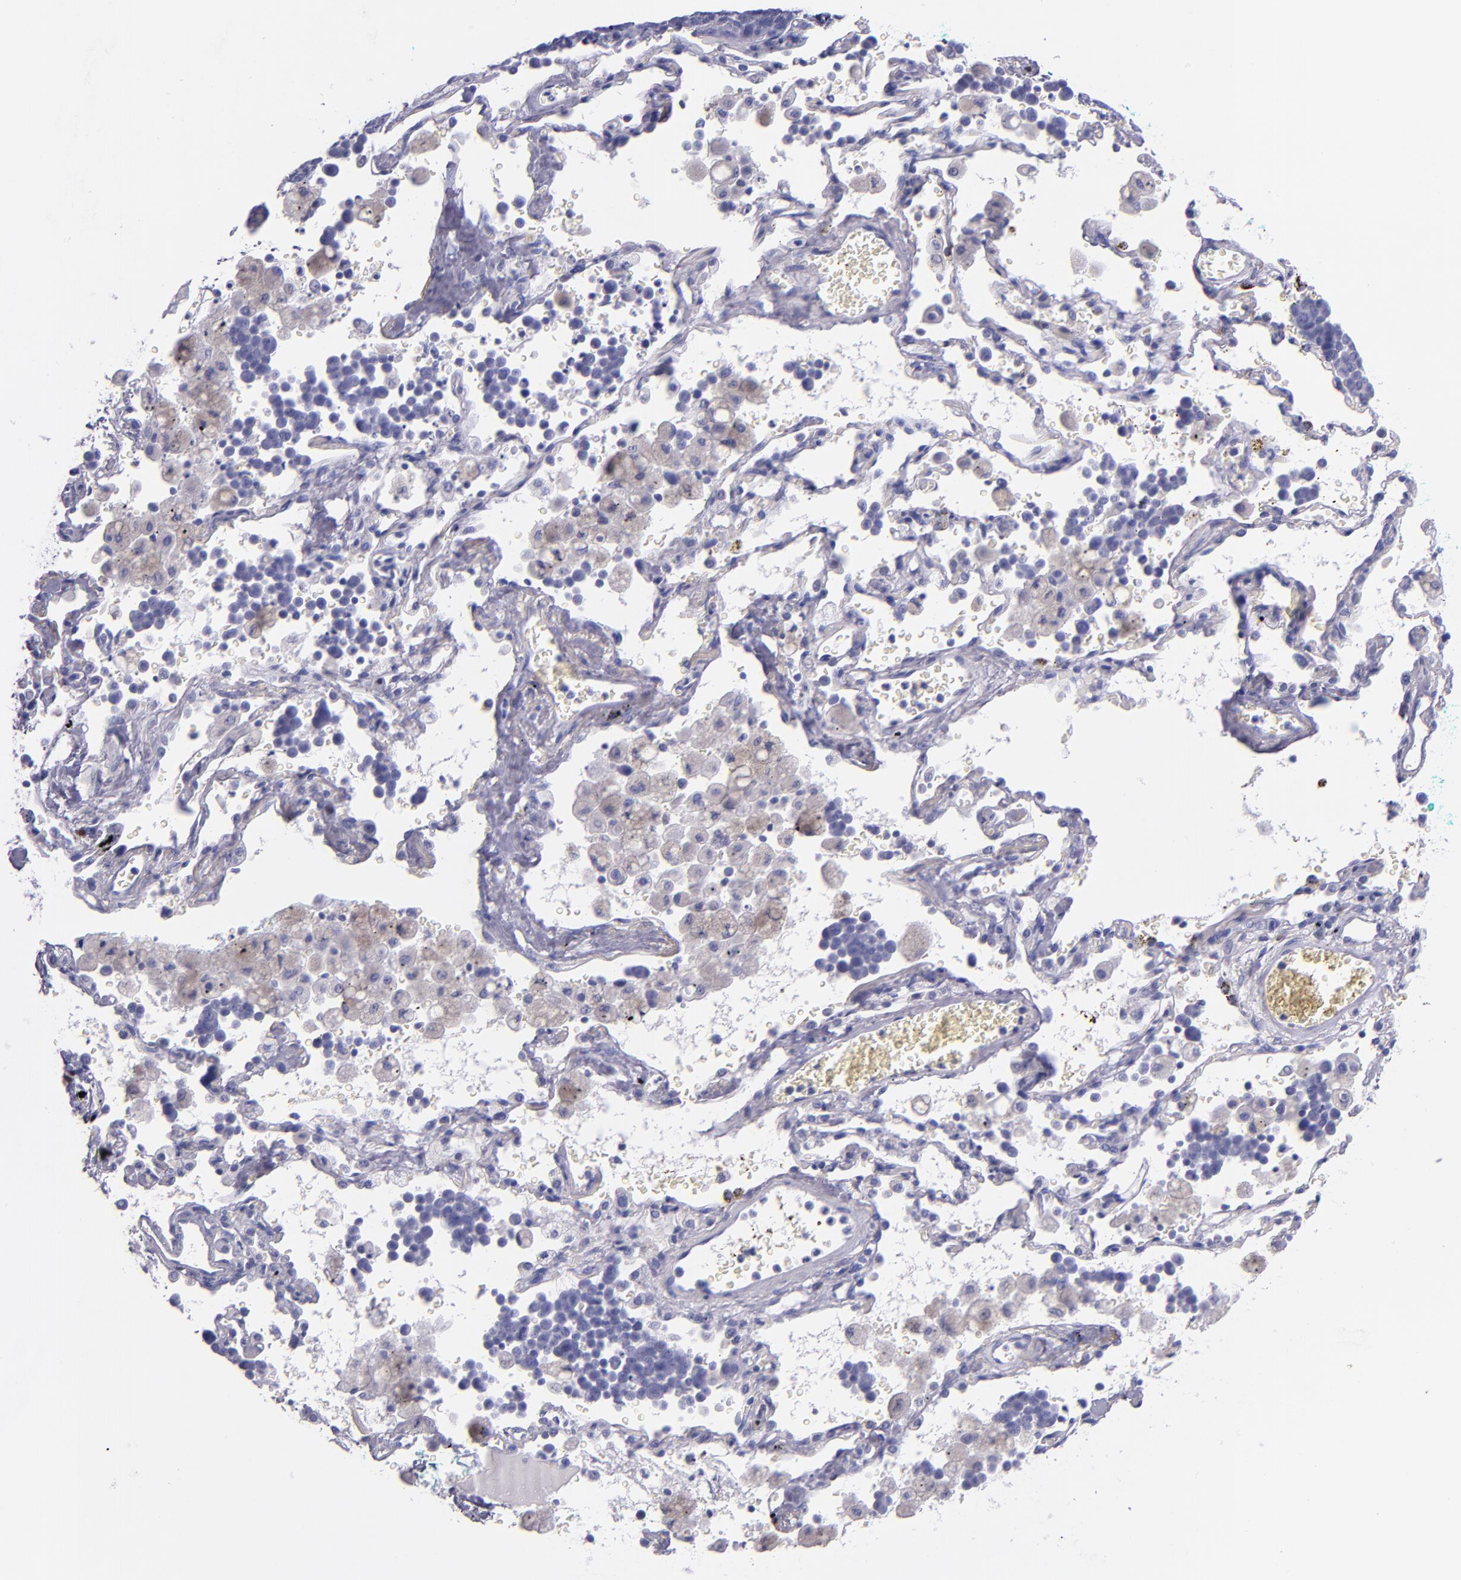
{"staining": {"intensity": "negative", "quantity": "none", "location": "none"}, "tissue": "lung cancer", "cell_type": "Tumor cells", "image_type": "cancer", "snomed": [{"axis": "morphology", "description": "Neoplasm, malignant, NOS"}, {"axis": "topography", "description": "Lung"}], "caption": "A photomicrograph of human lung cancer (neoplasm (malignant)) is negative for staining in tumor cells. (Brightfield microscopy of DAB (3,3'-diaminobenzidine) immunohistochemistry (IHC) at high magnification).", "gene": "IRF4", "patient": {"sex": "female", "age": 58}}